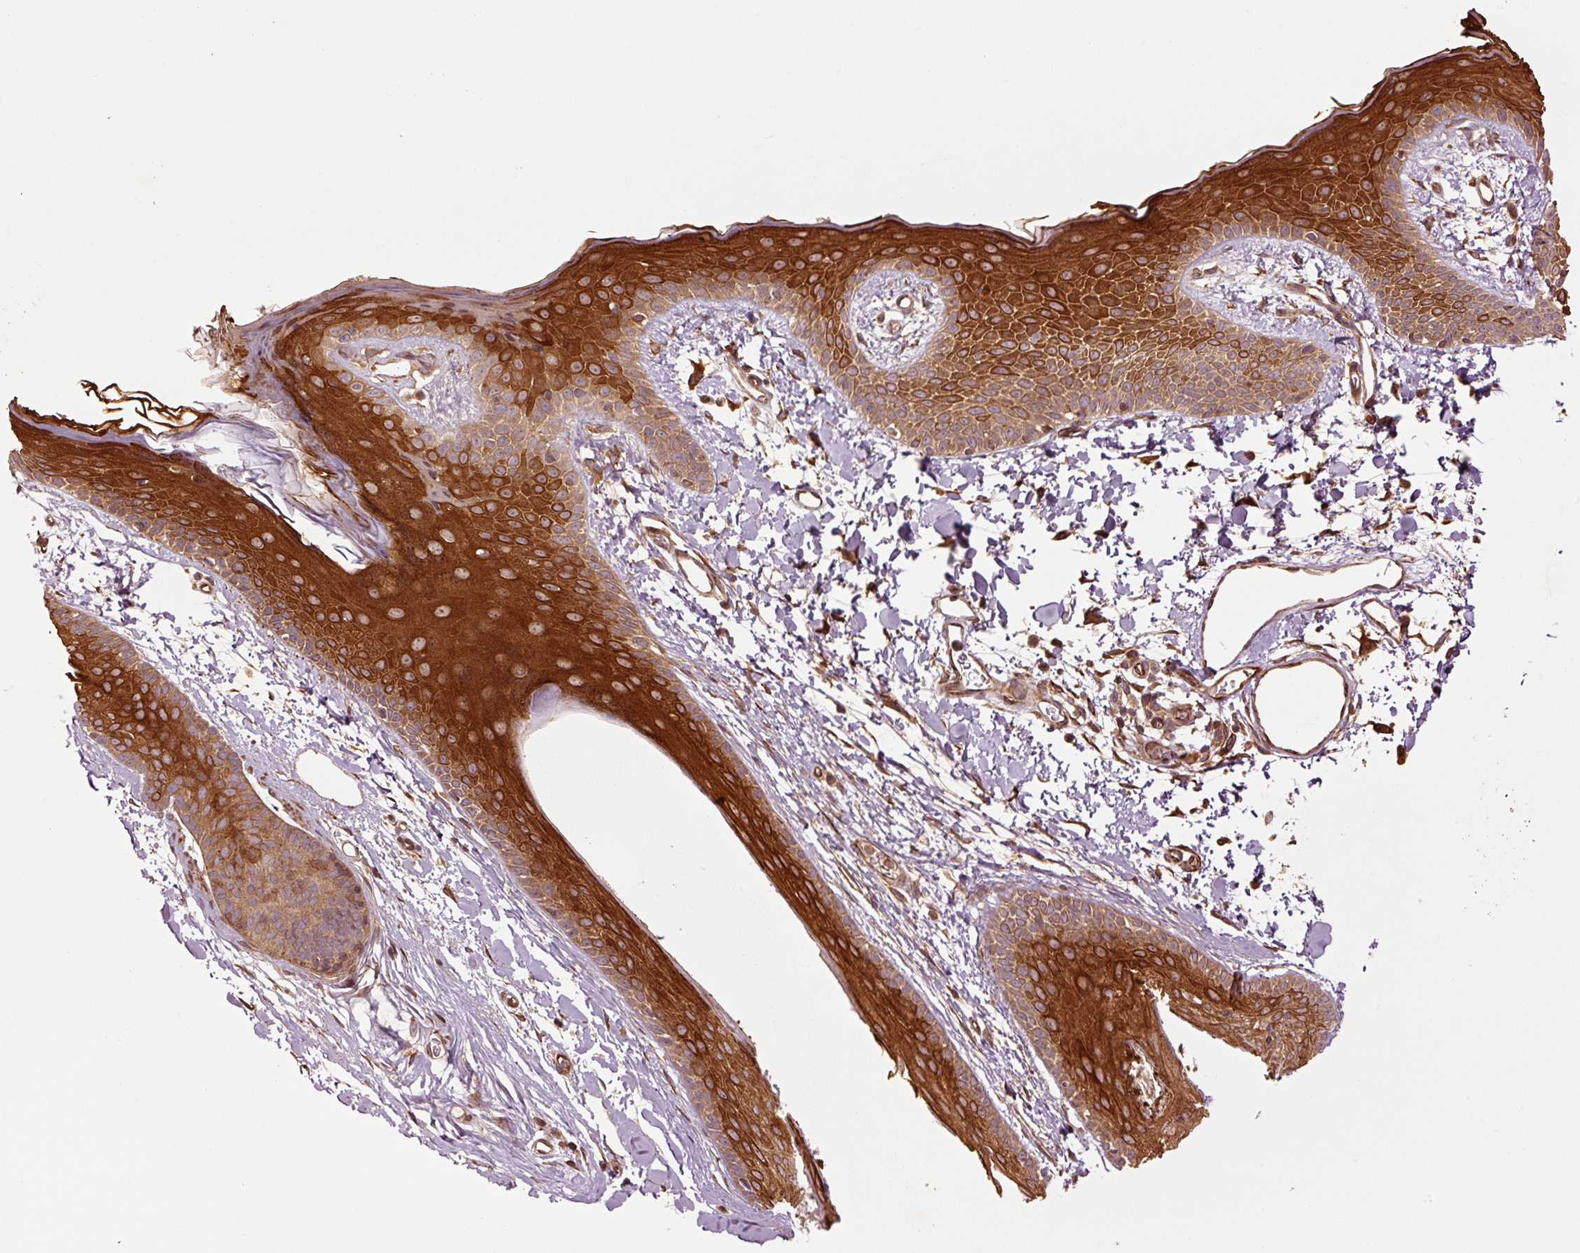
{"staining": {"intensity": "strong", "quantity": ">75%", "location": "cytoplasmic/membranous"}, "tissue": "skin", "cell_type": "Fibroblasts", "image_type": "normal", "snomed": [{"axis": "morphology", "description": "Normal tissue, NOS"}, {"axis": "topography", "description": "Skin"}], "caption": "High-magnification brightfield microscopy of normal skin stained with DAB (3,3'-diaminobenzidine) (brown) and counterstained with hematoxylin (blue). fibroblasts exhibit strong cytoplasmic/membranous expression is identified in approximately>75% of cells. The staining is performed using DAB (3,3'-diaminobenzidine) brown chromogen to label protein expression. The nuclei are counter-stained blue using hematoxylin.", "gene": "OXER1", "patient": {"sex": "male", "age": 79}}